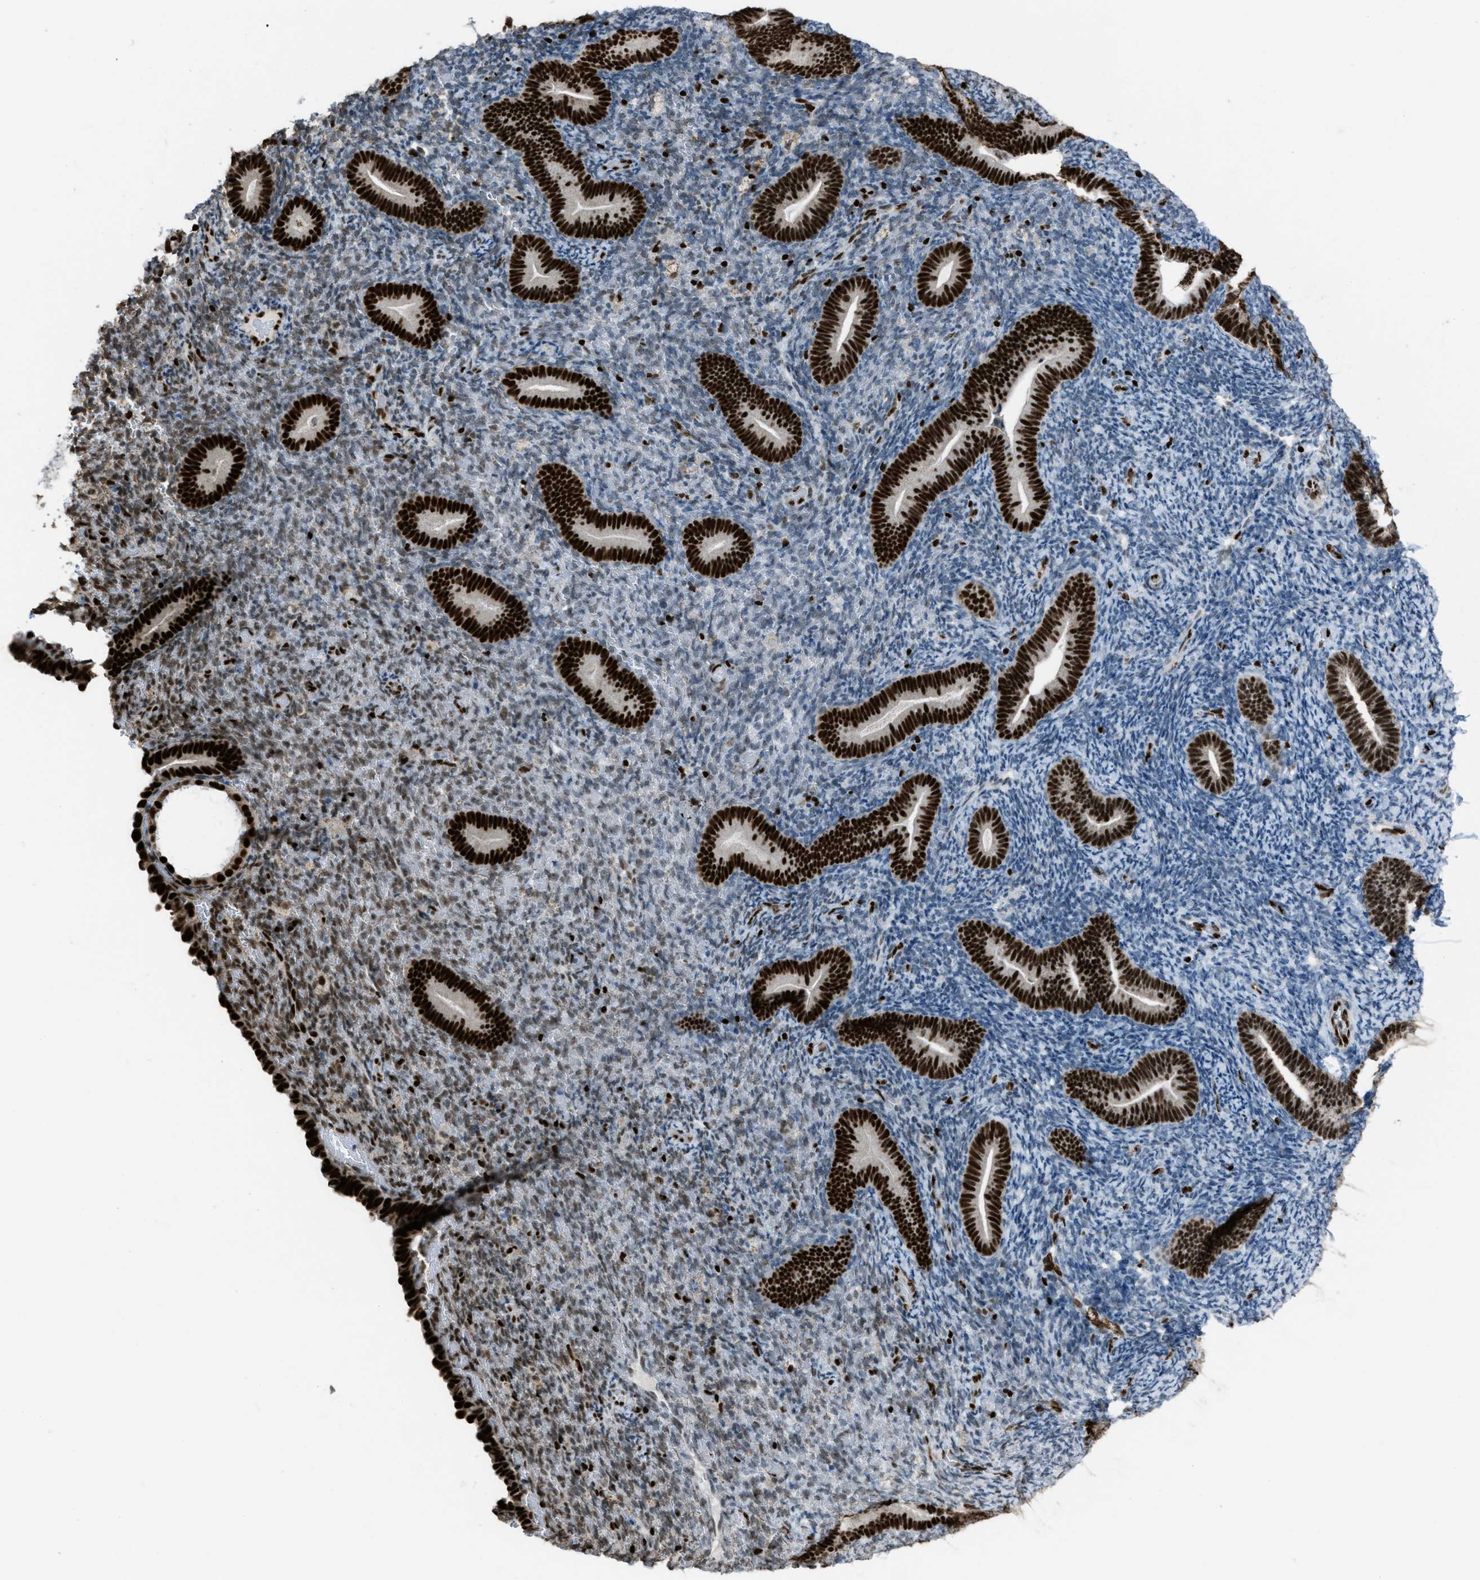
{"staining": {"intensity": "moderate", "quantity": "25%-75%", "location": "nuclear"}, "tissue": "endometrium", "cell_type": "Cells in endometrial stroma", "image_type": "normal", "snomed": [{"axis": "morphology", "description": "Normal tissue, NOS"}, {"axis": "topography", "description": "Endometrium"}], "caption": "Moderate nuclear staining is seen in about 25%-75% of cells in endometrial stroma in benign endometrium. (DAB (3,3'-diaminobenzidine) IHC, brown staining for protein, blue staining for nuclei).", "gene": "SLFN5", "patient": {"sex": "female", "age": 51}}